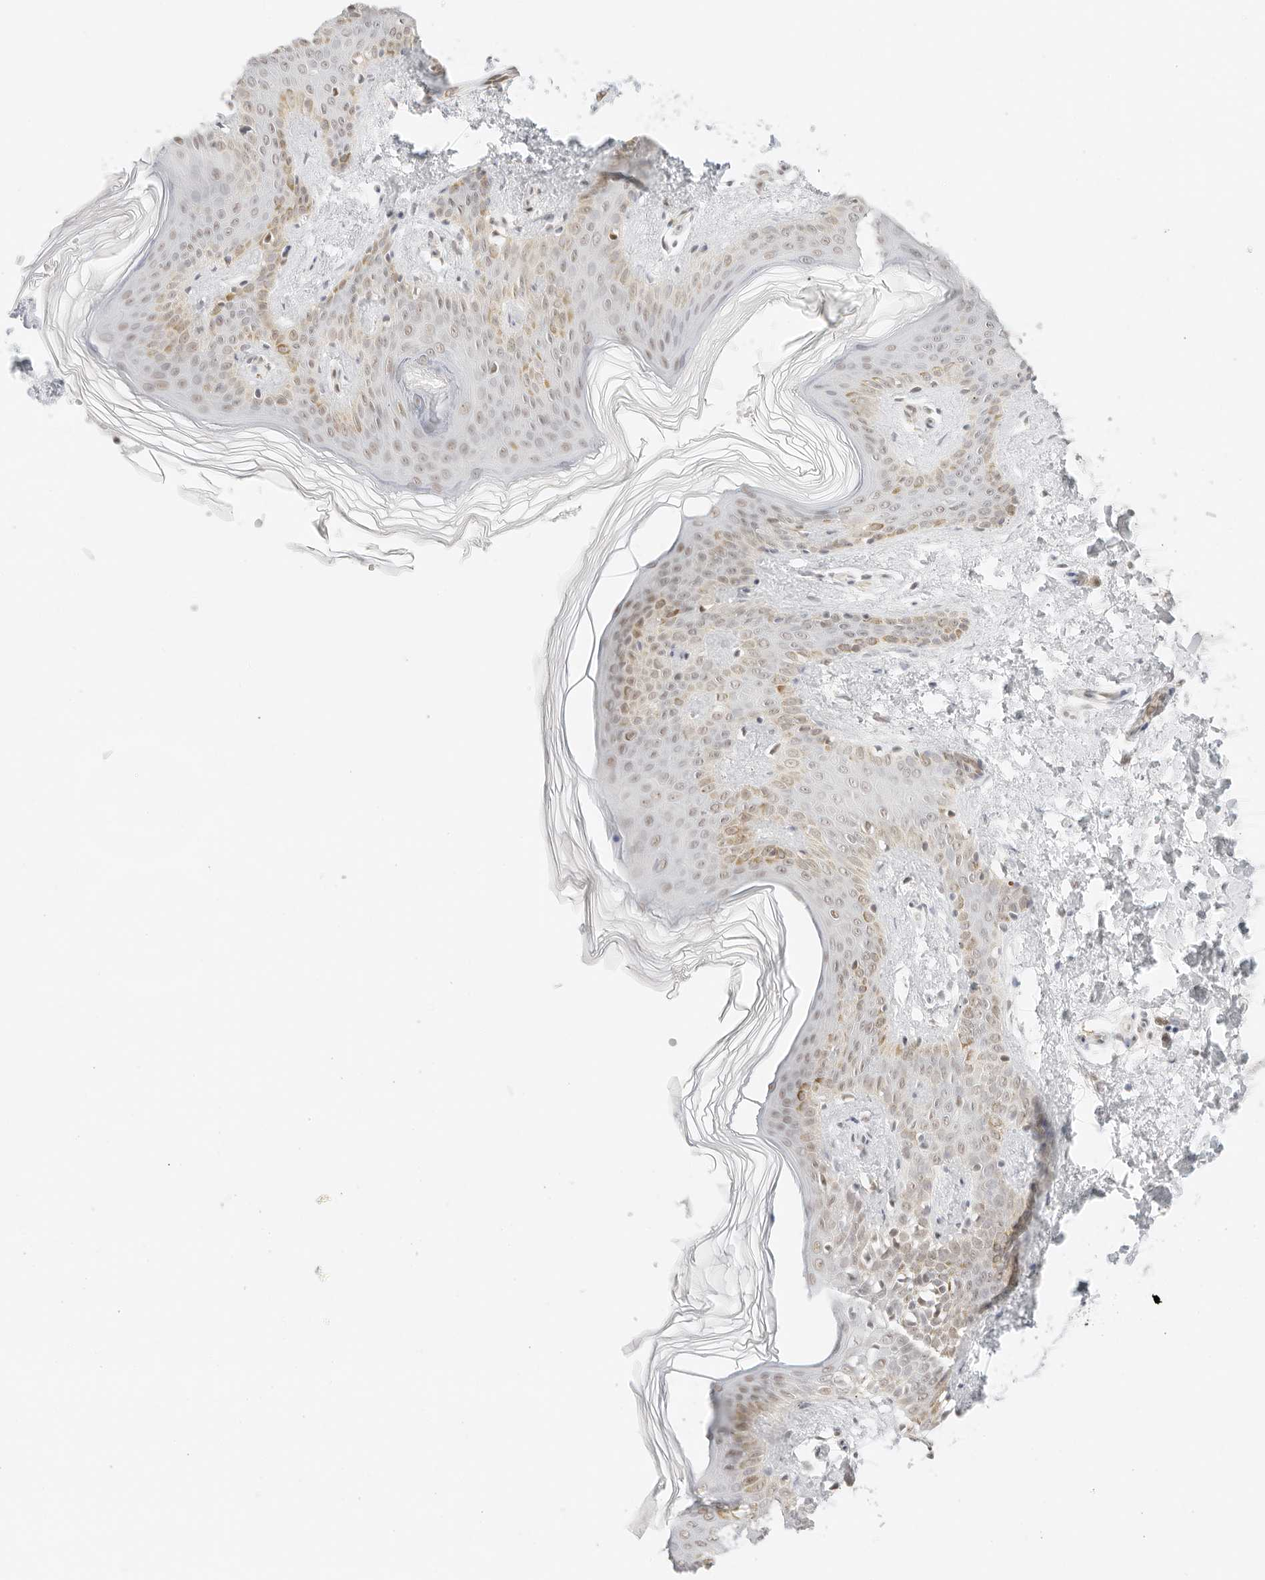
{"staining": {"intensity": "weak", "quantity": ">75%", "location": "nuclear"}, "tissue": "skin", "cell_type": "Fibroblasts", "image_type": "normal", "snomed": [{"axis": "morphology", "description": "Normal tissue, NOS"}, {"axis": "morphology", "description": "Neoplasm, benign, NOS"}, {"axis": "topography", "description": "Skin"}, {"axis": "topography", "description": "Soft tissue"}], "caption": "IHC histopathology image of normal skin stained for a protein (brown), which displays low levels of weak nuclear staining in approximately >75% of fibroblasts.", "gene": "ITGA6", "patient": {"sex": "male", "age": 26}}